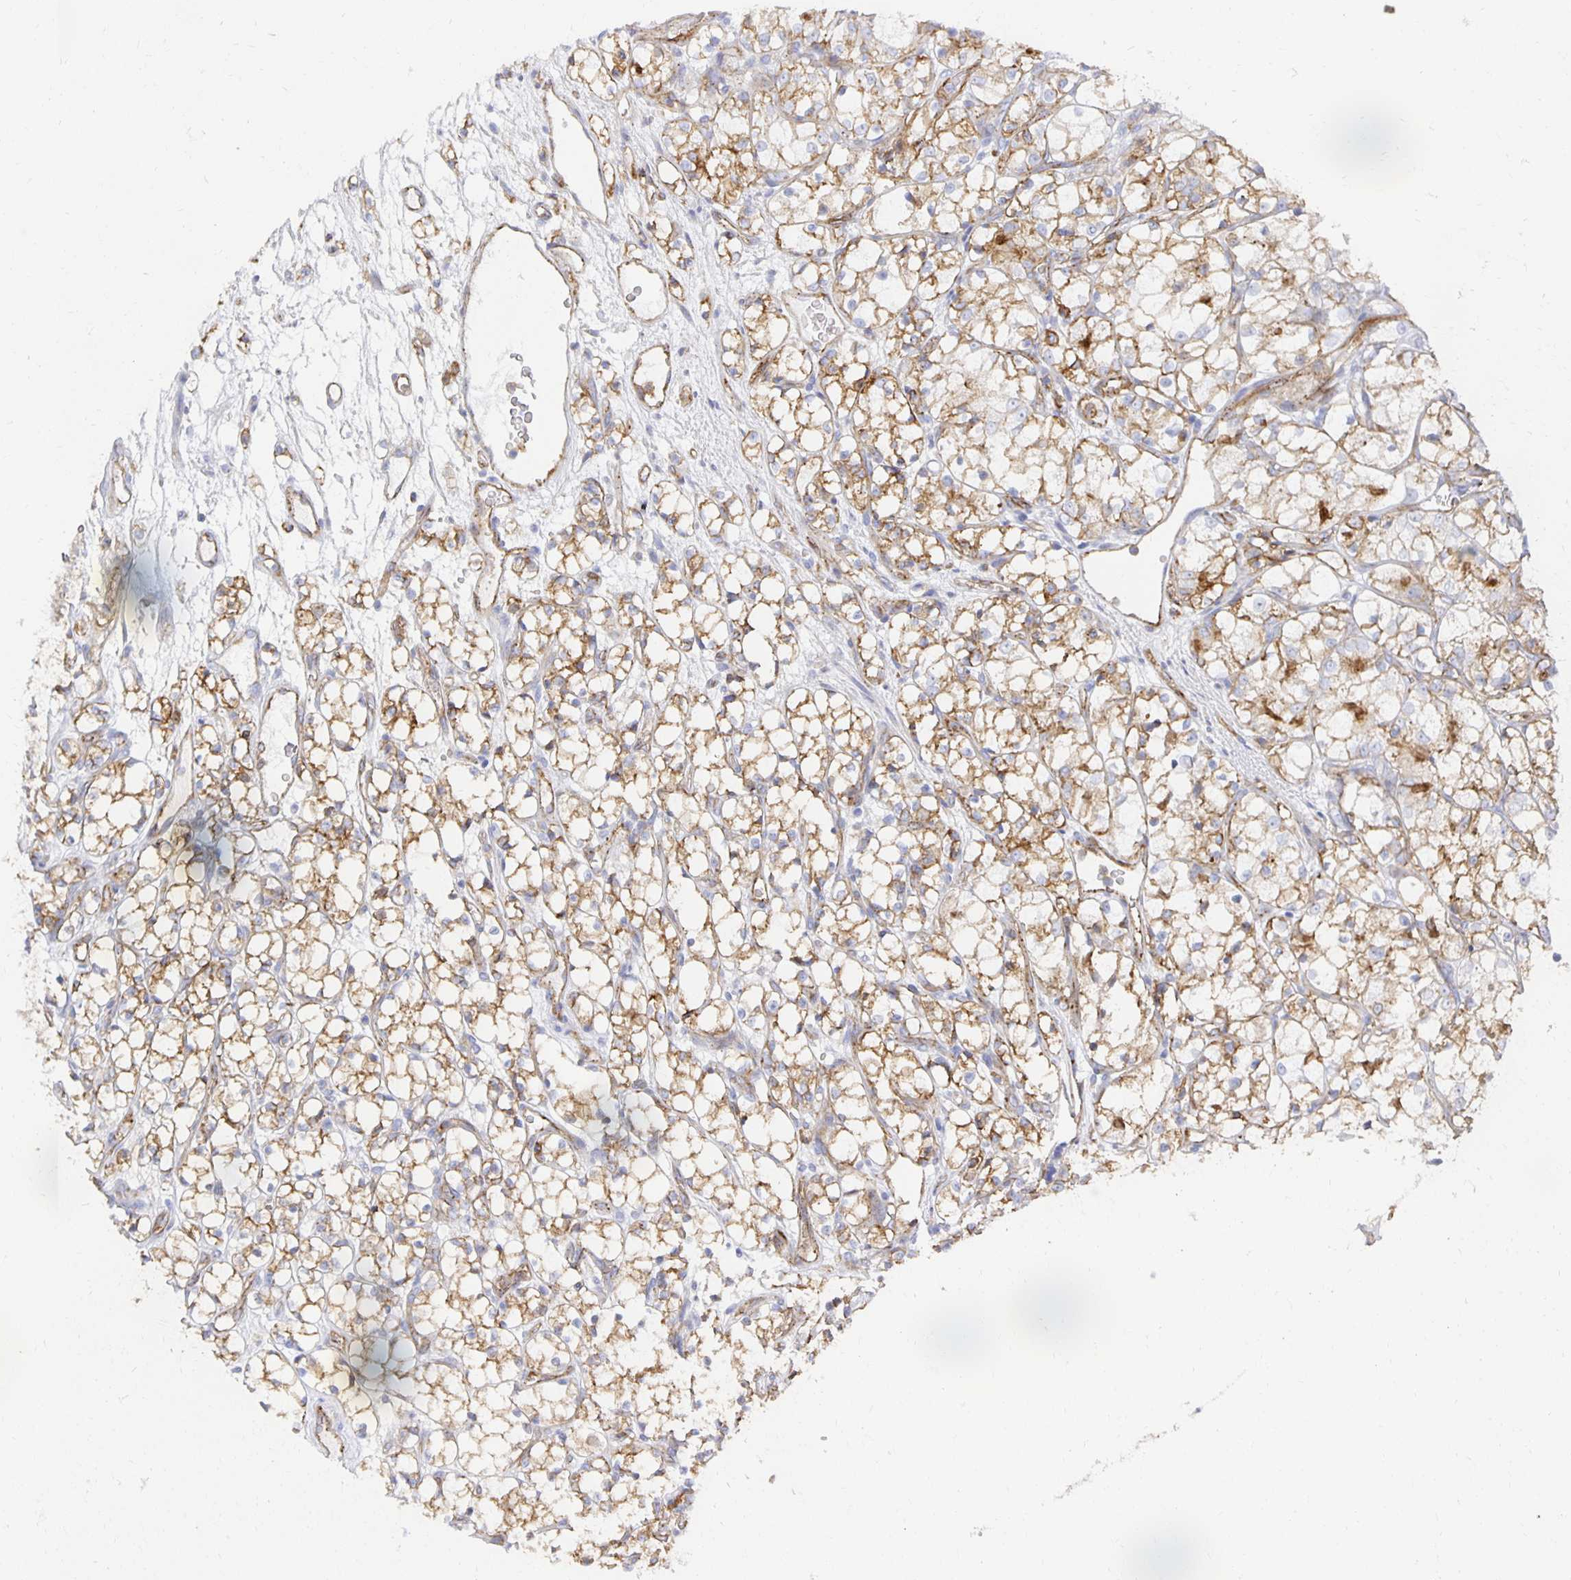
{"staining": {"intensity": "moderate", "quantity": ">75%", "location": "cytoplasmic/membranous"}, "tissue": "renal cancer", "cell_type": "Tumor cells", "image_type": "cancer", "snomed": [{"axis": "morphology", "description": "Adenocarcinoma, NOS"}, {"axis": "topography", "description": "Kidney"}], "caption": "Human renal cancer stained with a brown dye demonstrates moderate cytoplasmic/membranous positive expression in about >75% of tumor cells.", "gene": "TAAR1", "patient": {"sex": "female", "age": 69}}